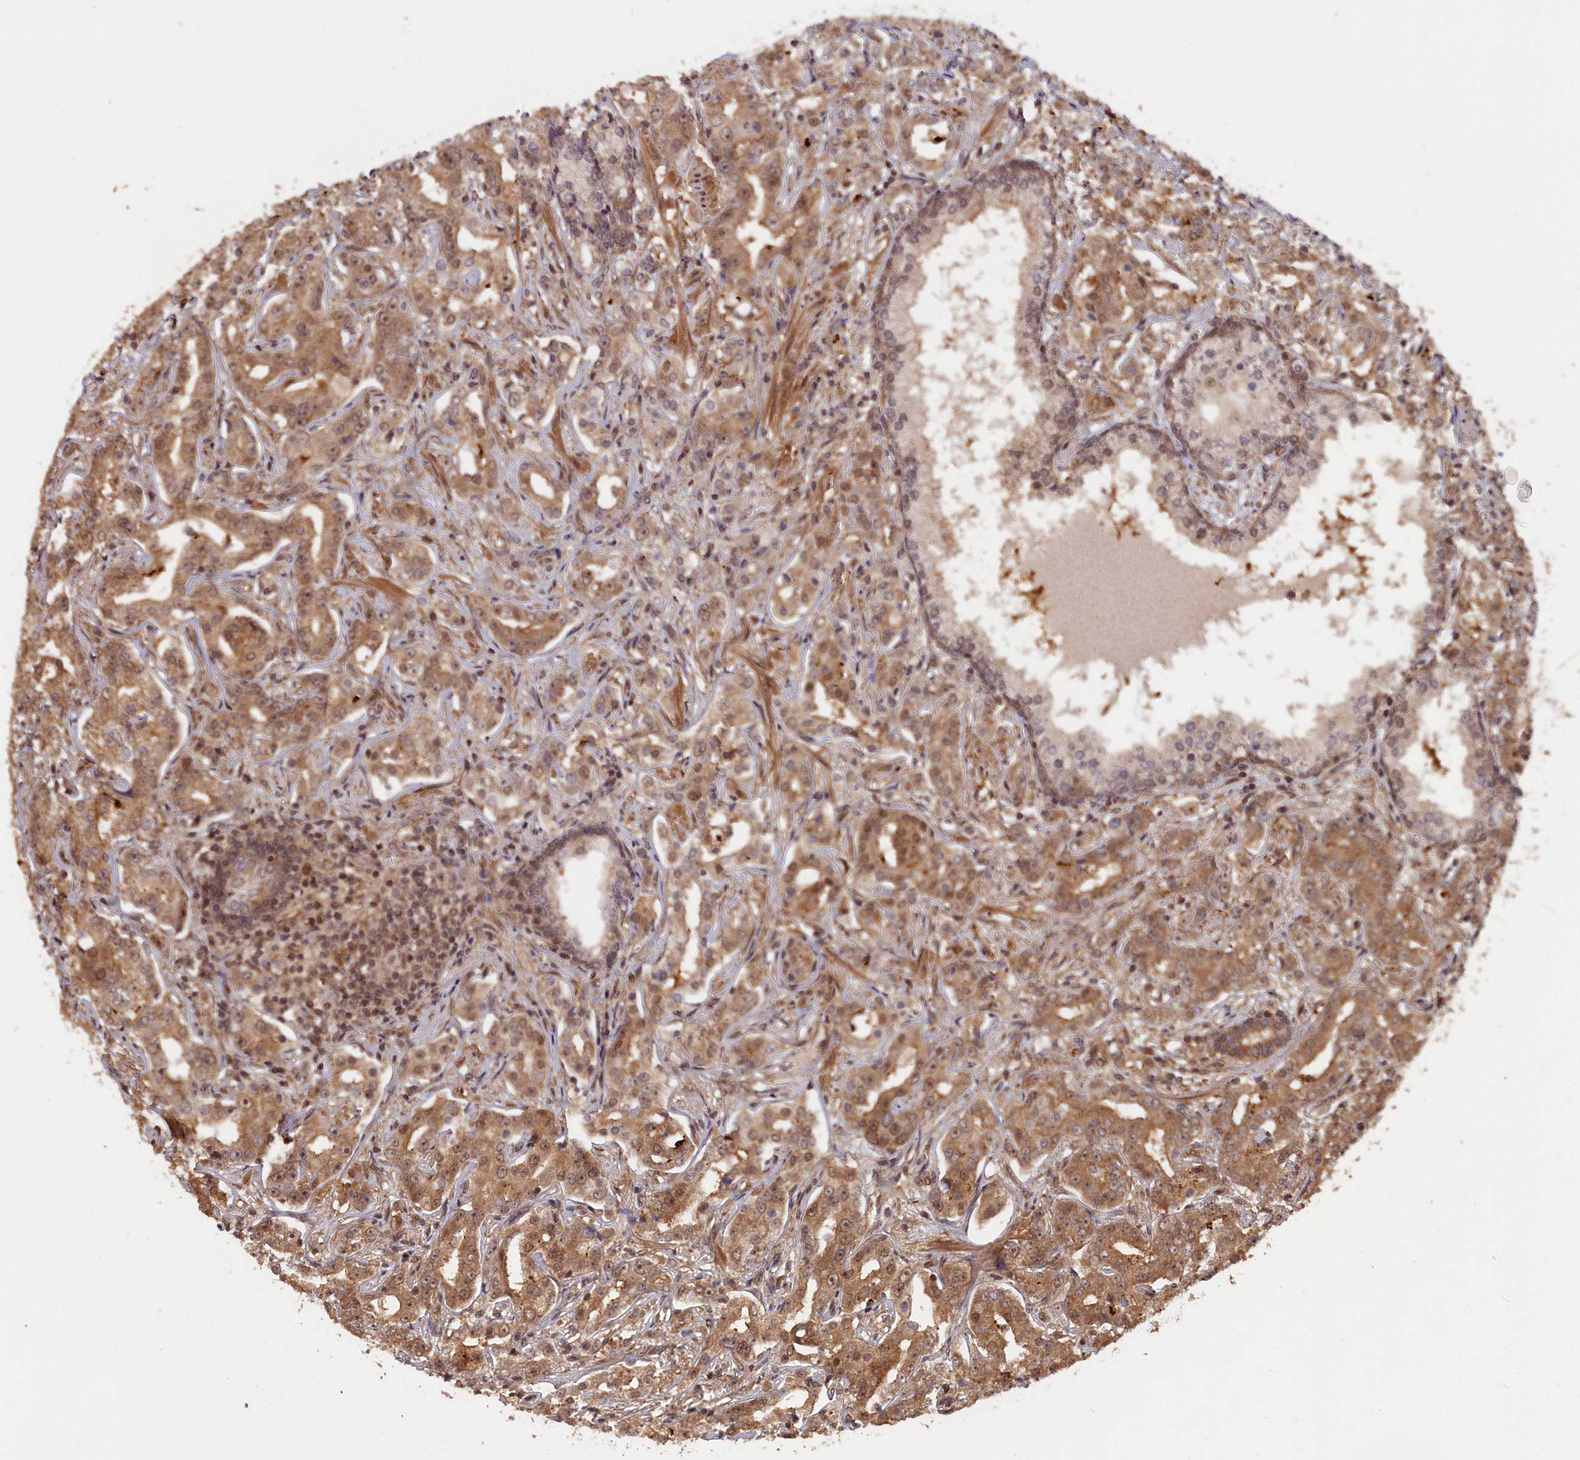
{"staining": {"intensity": "moderate", "quantity": ">75%", "location": "cytoplasmic/membranous,nuclear"}, "tissue": "prostate cancer", "cell_type": "Tumor cells", "image_type": "cancer", "snomed": [{"axis": "morphology", "description": "Adenocarcinoma, High grade"}, {"axis": "topography", "description": "Prostate"}], "caption": "This image exhibits IHC staining of prostate cancer (adenocarcinoma (high-grade)), with medium moderate cytoplasmic/membranous and nuclear positivity in approximately >75% of tumor cells.", "gene": "HIF3A", "patient": {"sex": "male", "age": 63}}